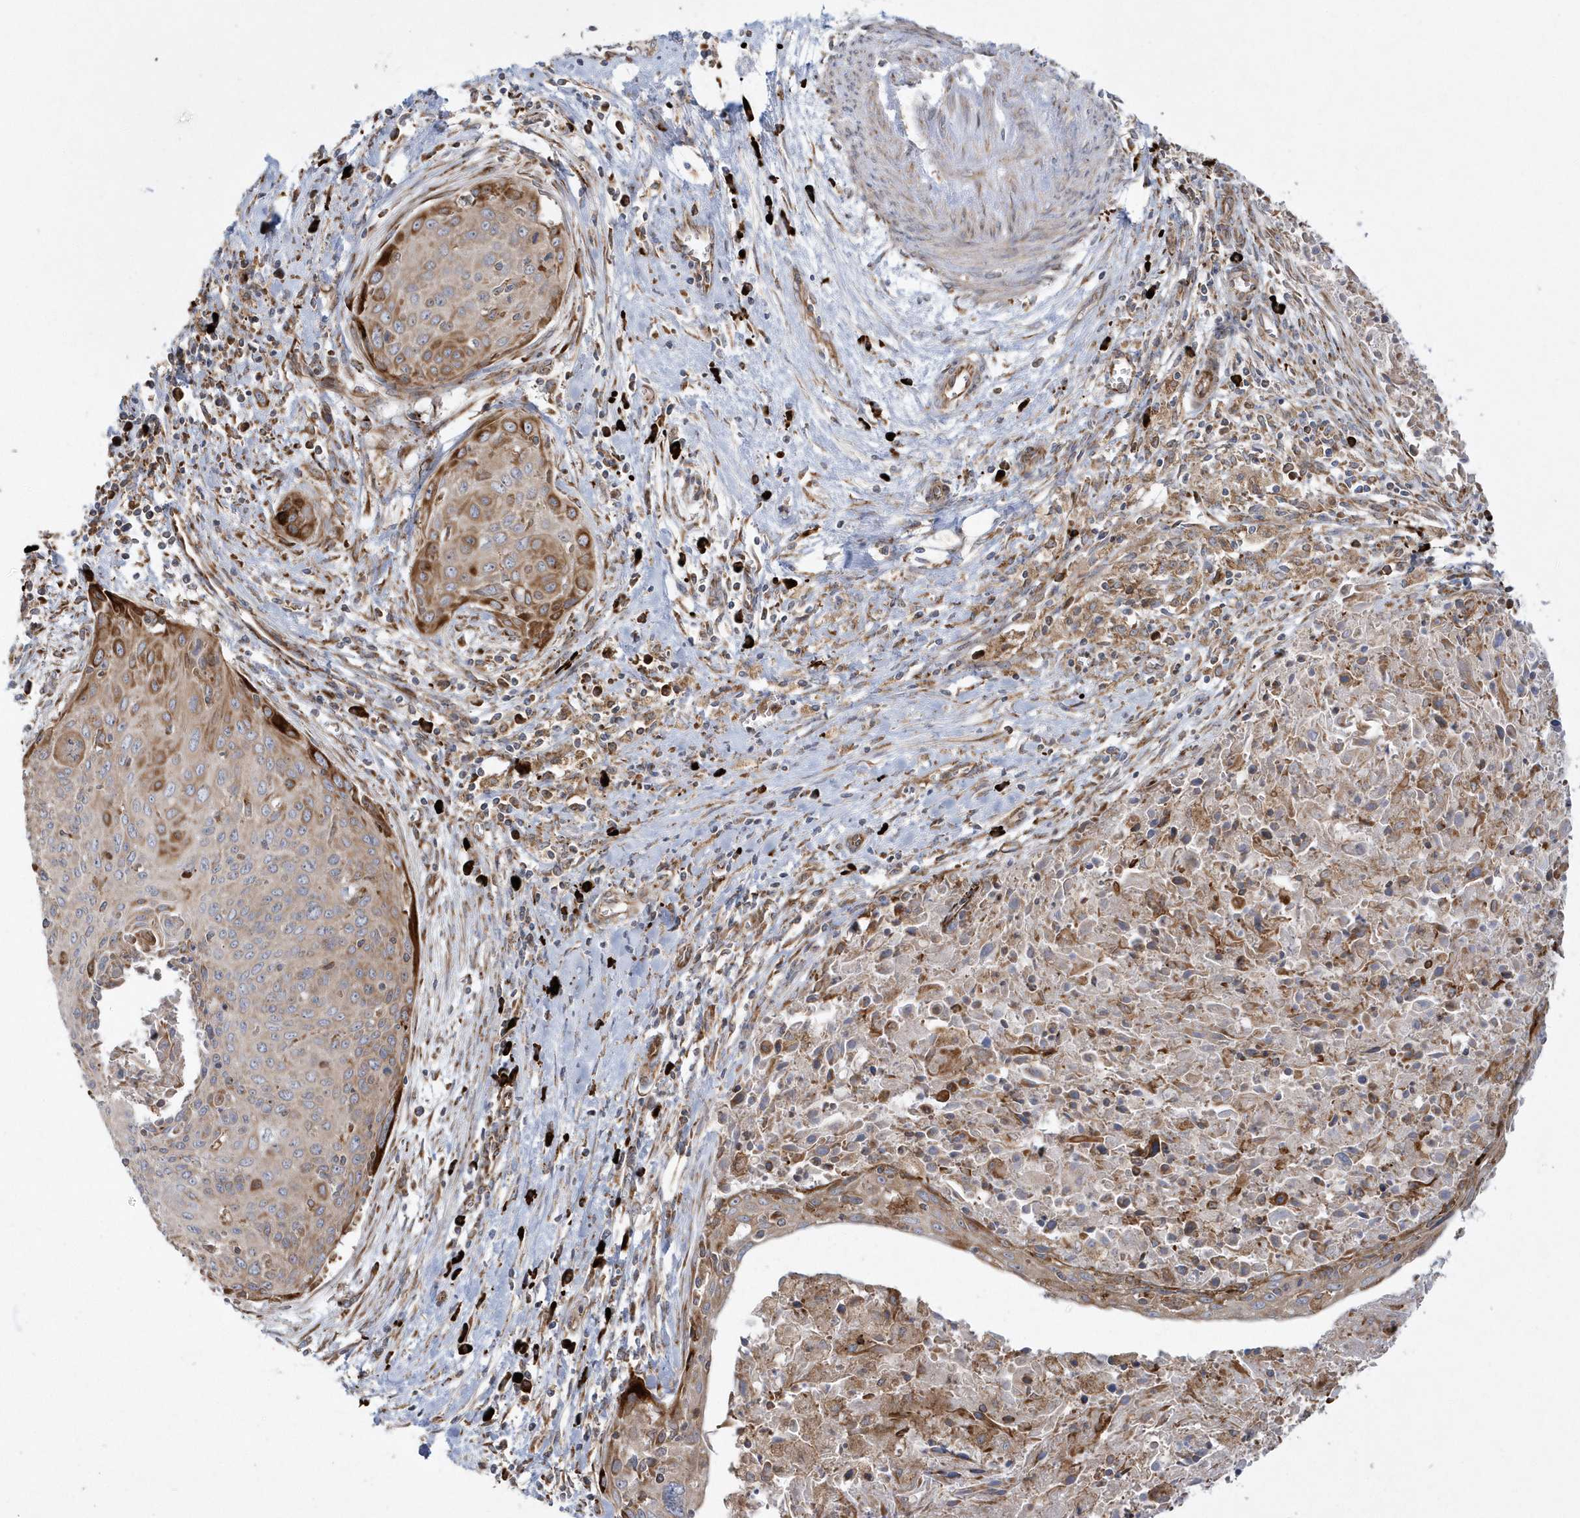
{"staining": {"intensity": "moderate", "quantity": "25%-75%", "location": "cytoplasmic/membranous"}, "tissue": "cervical cancer", "cell_type": "Tumor cells", "image_type": "cancer", "snomed": [{"axis": "morphology", "description": "Squamous cell carcinoma, NOS"}, {"axis": "topography", "description": "Cervix"}], "caption": "Tumor cells display moderate cytoplasmic/membranous staining in about 25%-75% of cells in cervical squamous cell carcinoma. (IHC, brightfield microscopy, high magnification).", "gene": "SH3BP2", "patient": {"sex": "female", "age": 55}}